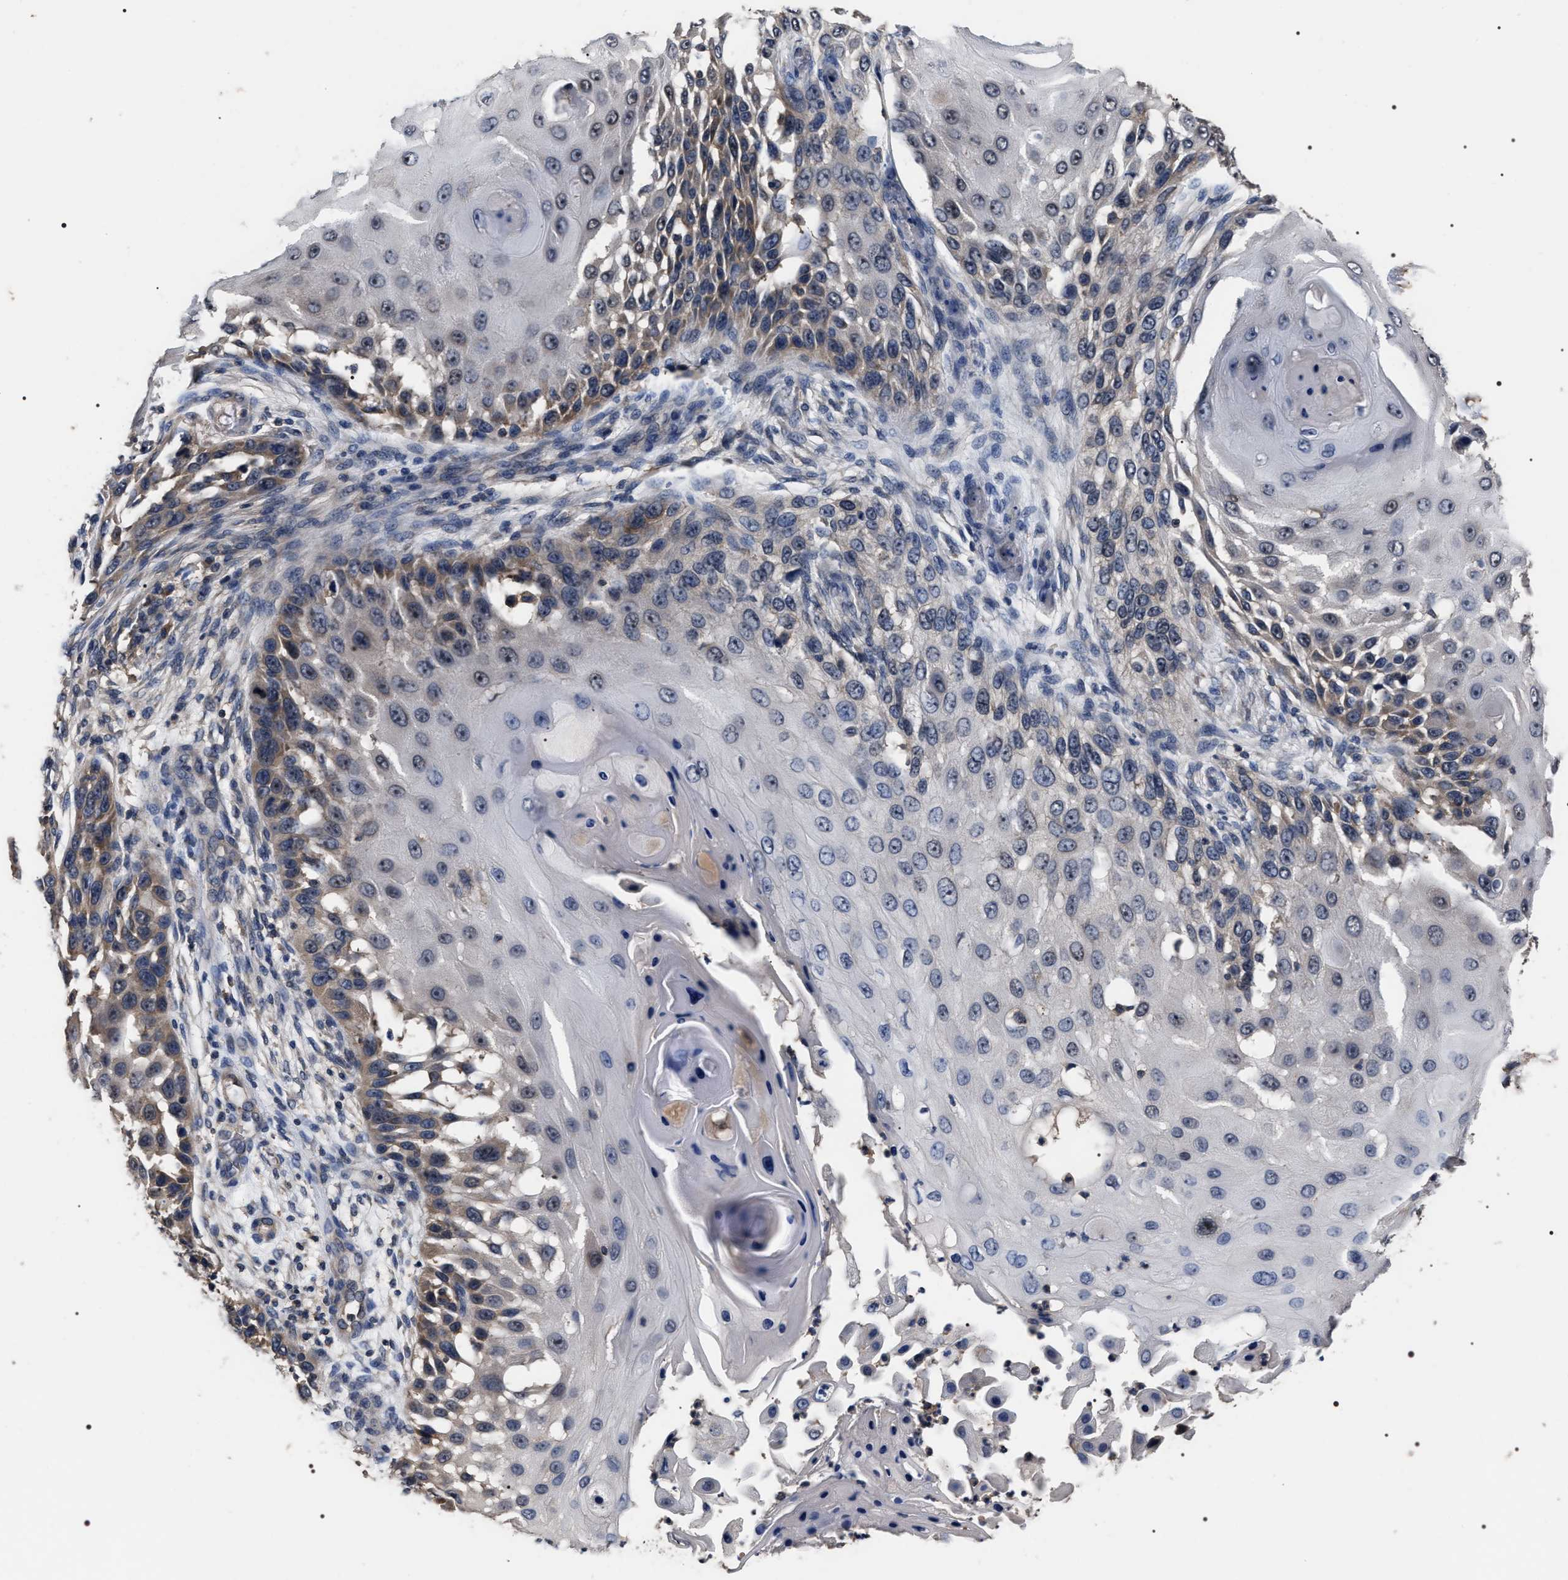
{"staining": {"intensity": "moderate", "quantity": "<25%", "location": "cytoplasmic/membranous,nuclear"}, "tissue": "skin cancer", "cell_type": "Tumor cells", "image_type": "cancer", "snomed": [{"axis": "morphology", "description": "Squamous cell carcinoma, NOS"}, {"axis": "topography", "description": "Skin"}], "caption": "This micrograph reveals skin cancer stained with IHC to label a protein in brown. The cytoplasmic/membranous and nuclear of tumor cells show moderate positivity for the protein. Nuclei are counter-stained blue.", "gene": "UPF3A", "patient": {"sex": "female", "age": 44}}